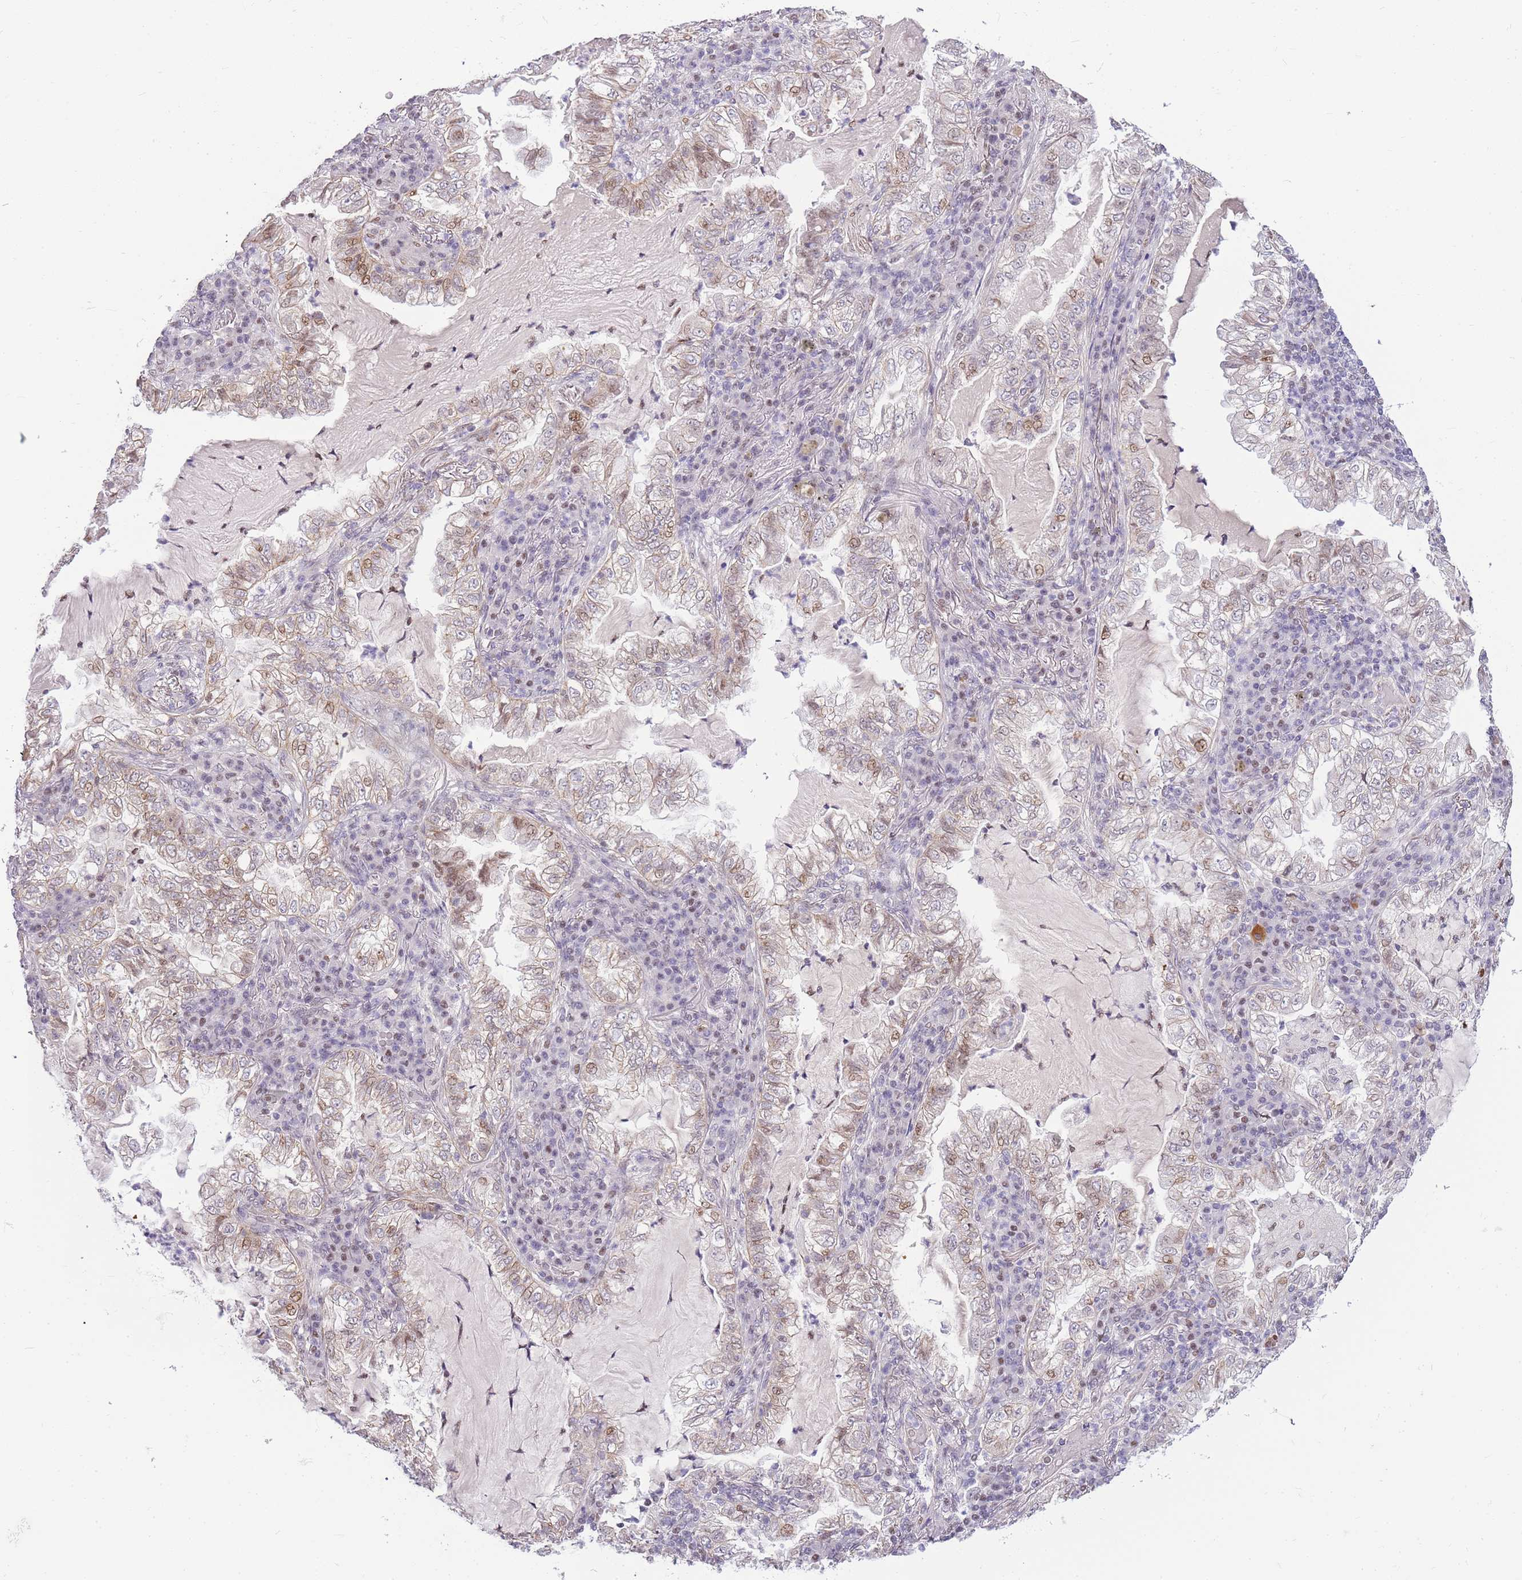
{"staining": {"intensity": "moderate", "quantity": "<25%", "location": "cytoplasmic/membranous,nuclear"}, "tissue": "lung cancer", "cell_type": "Tumor cells", "image_type": "cancer", "snomed": [{"axis": "morphology", "description": "Adenocarcinoma, NOS"}, {"axis": "topography", "description": "Lung"}], "caption": "Human lung adenocarcinoma stained with a protein marker exhibits moderate staining in tumor cells.", "gene": "CLBA1", "patient": {"sex": "female", "age": 73}}